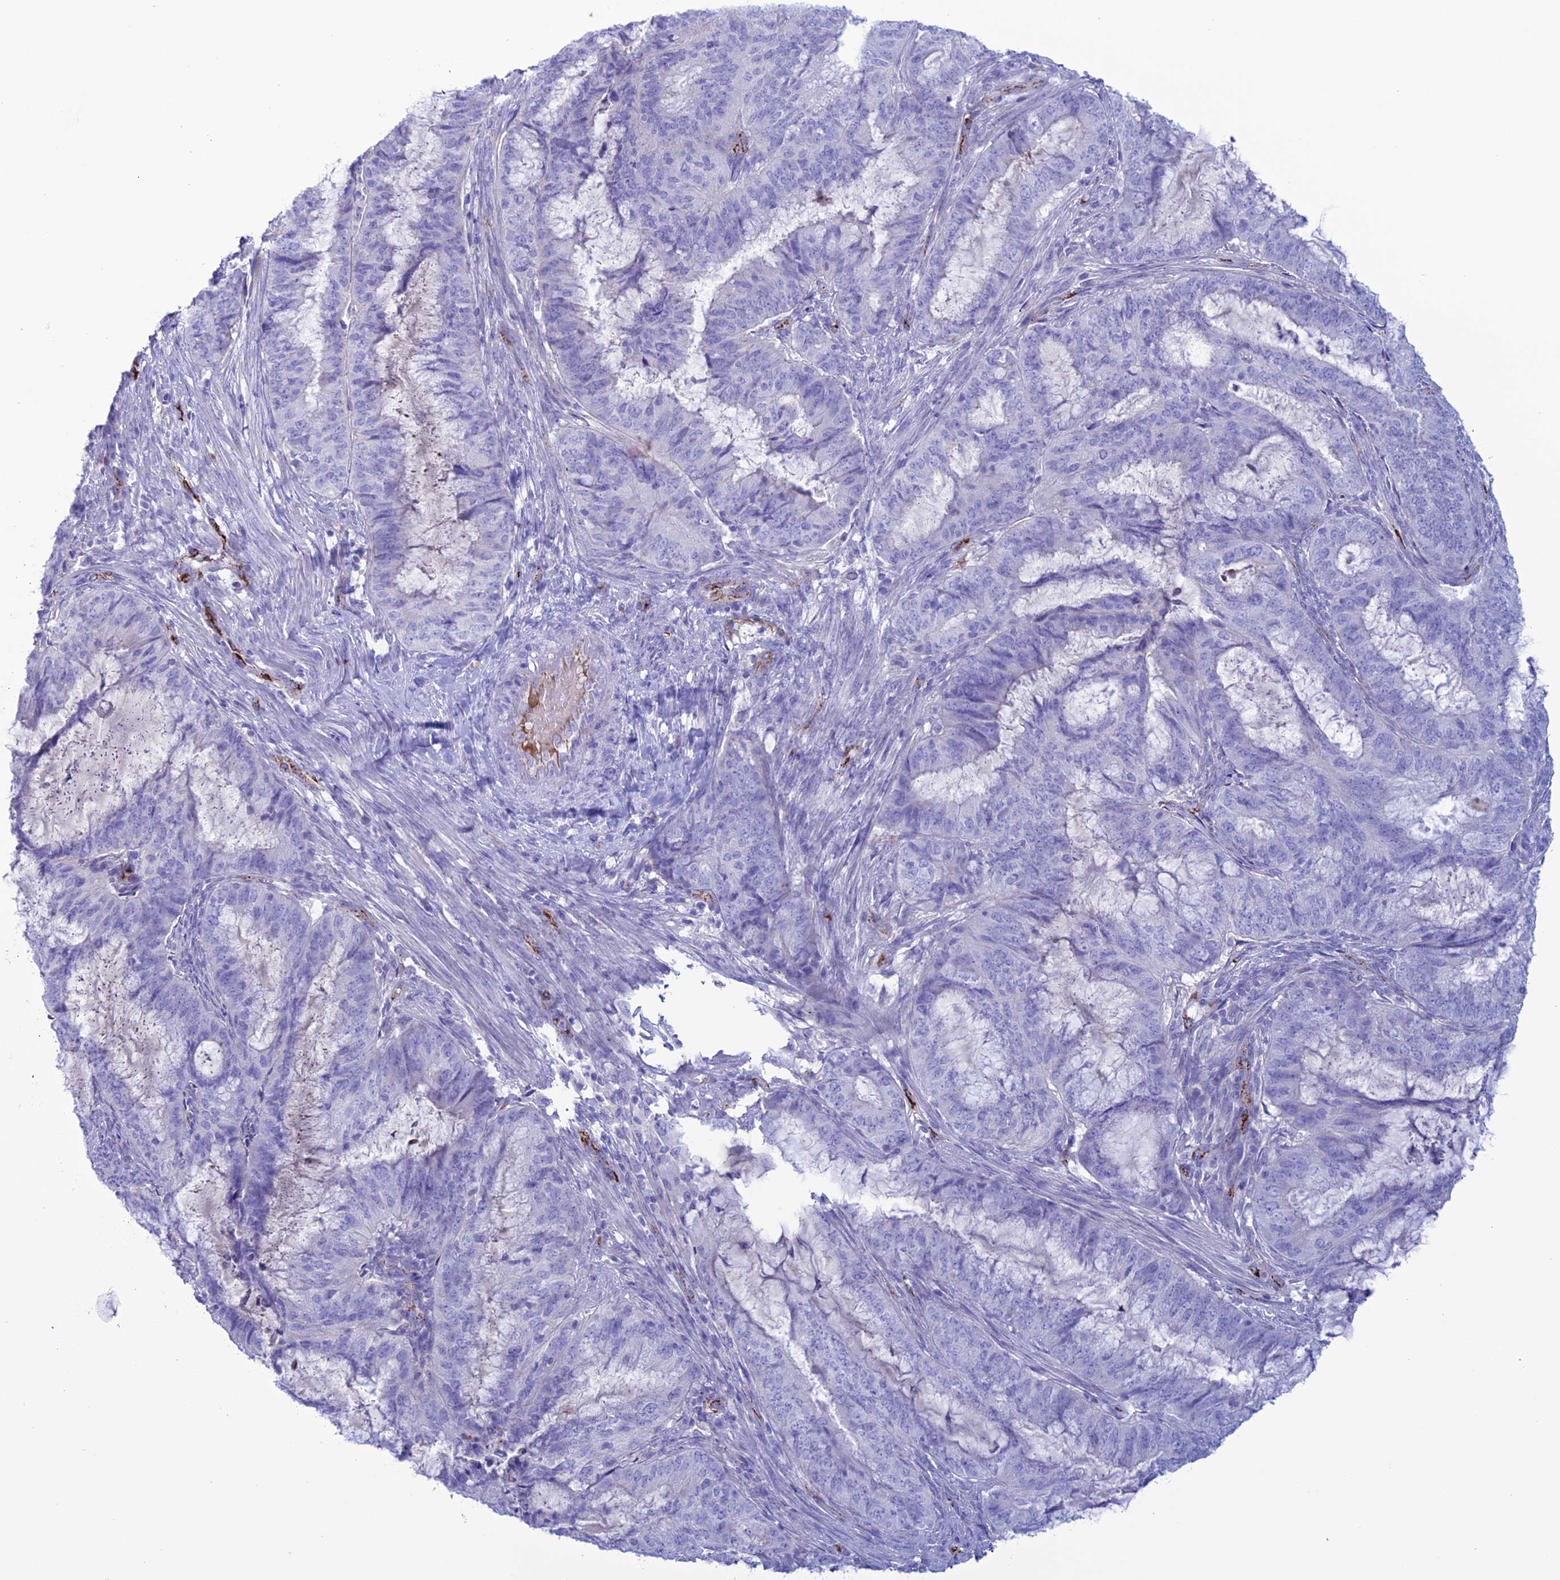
{"staining": {"intensity": "negative", "quantity": "none", "location": "none"}, "tissue": "endometrial cancer", "cell_type": "Tumor cells", "image_type": "cancer", "snomed": [{"axis": "morphology", "description": "Adenocarcinoma, NOS"}, {"axis": "topography", "description": "Endometrium"}], "caption": "Tumor cells are negative for brown protein staining in endometrial cancer.", "gene": "CDC42EP5", "patient": {"sex": "female", "age": 51}}